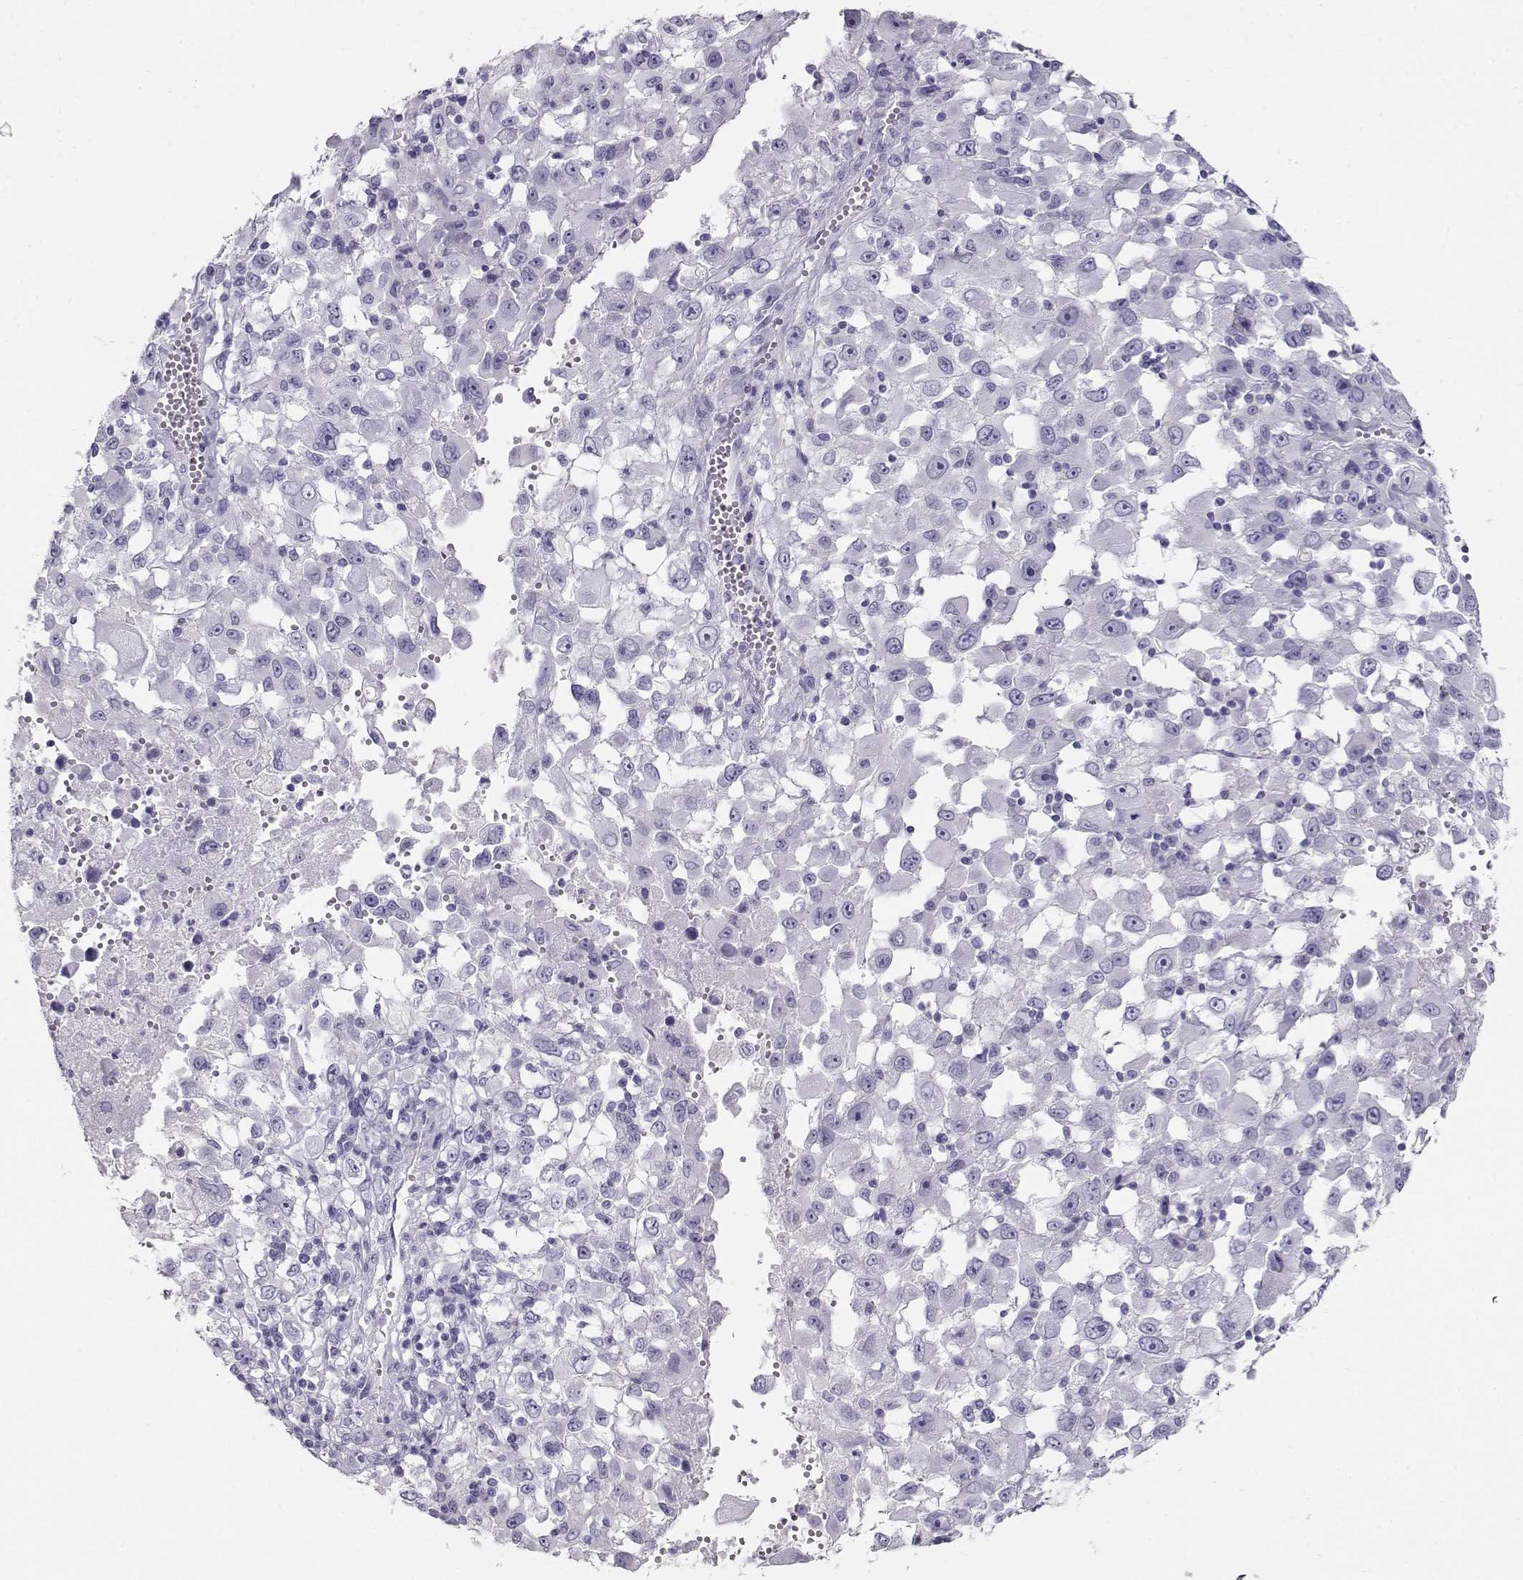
{"staining": {"intensity": "negative", "quantity": "none", "location": "none"}, "tissue": "melanoma", "cell_type": "Tumor cells", "image_type": "cancer", "snomed": [{"axis": "morphology", "description": "Malignant melanoma, Metastatic site"}, {"axis": "topography", "description": "Soft tissue"}], "caption": "Micrograph shows no protein positivity in tumor cells of melanoma tissue.", "gene": "ACTN2", "patient": {"sex": "male", "age": 50}}